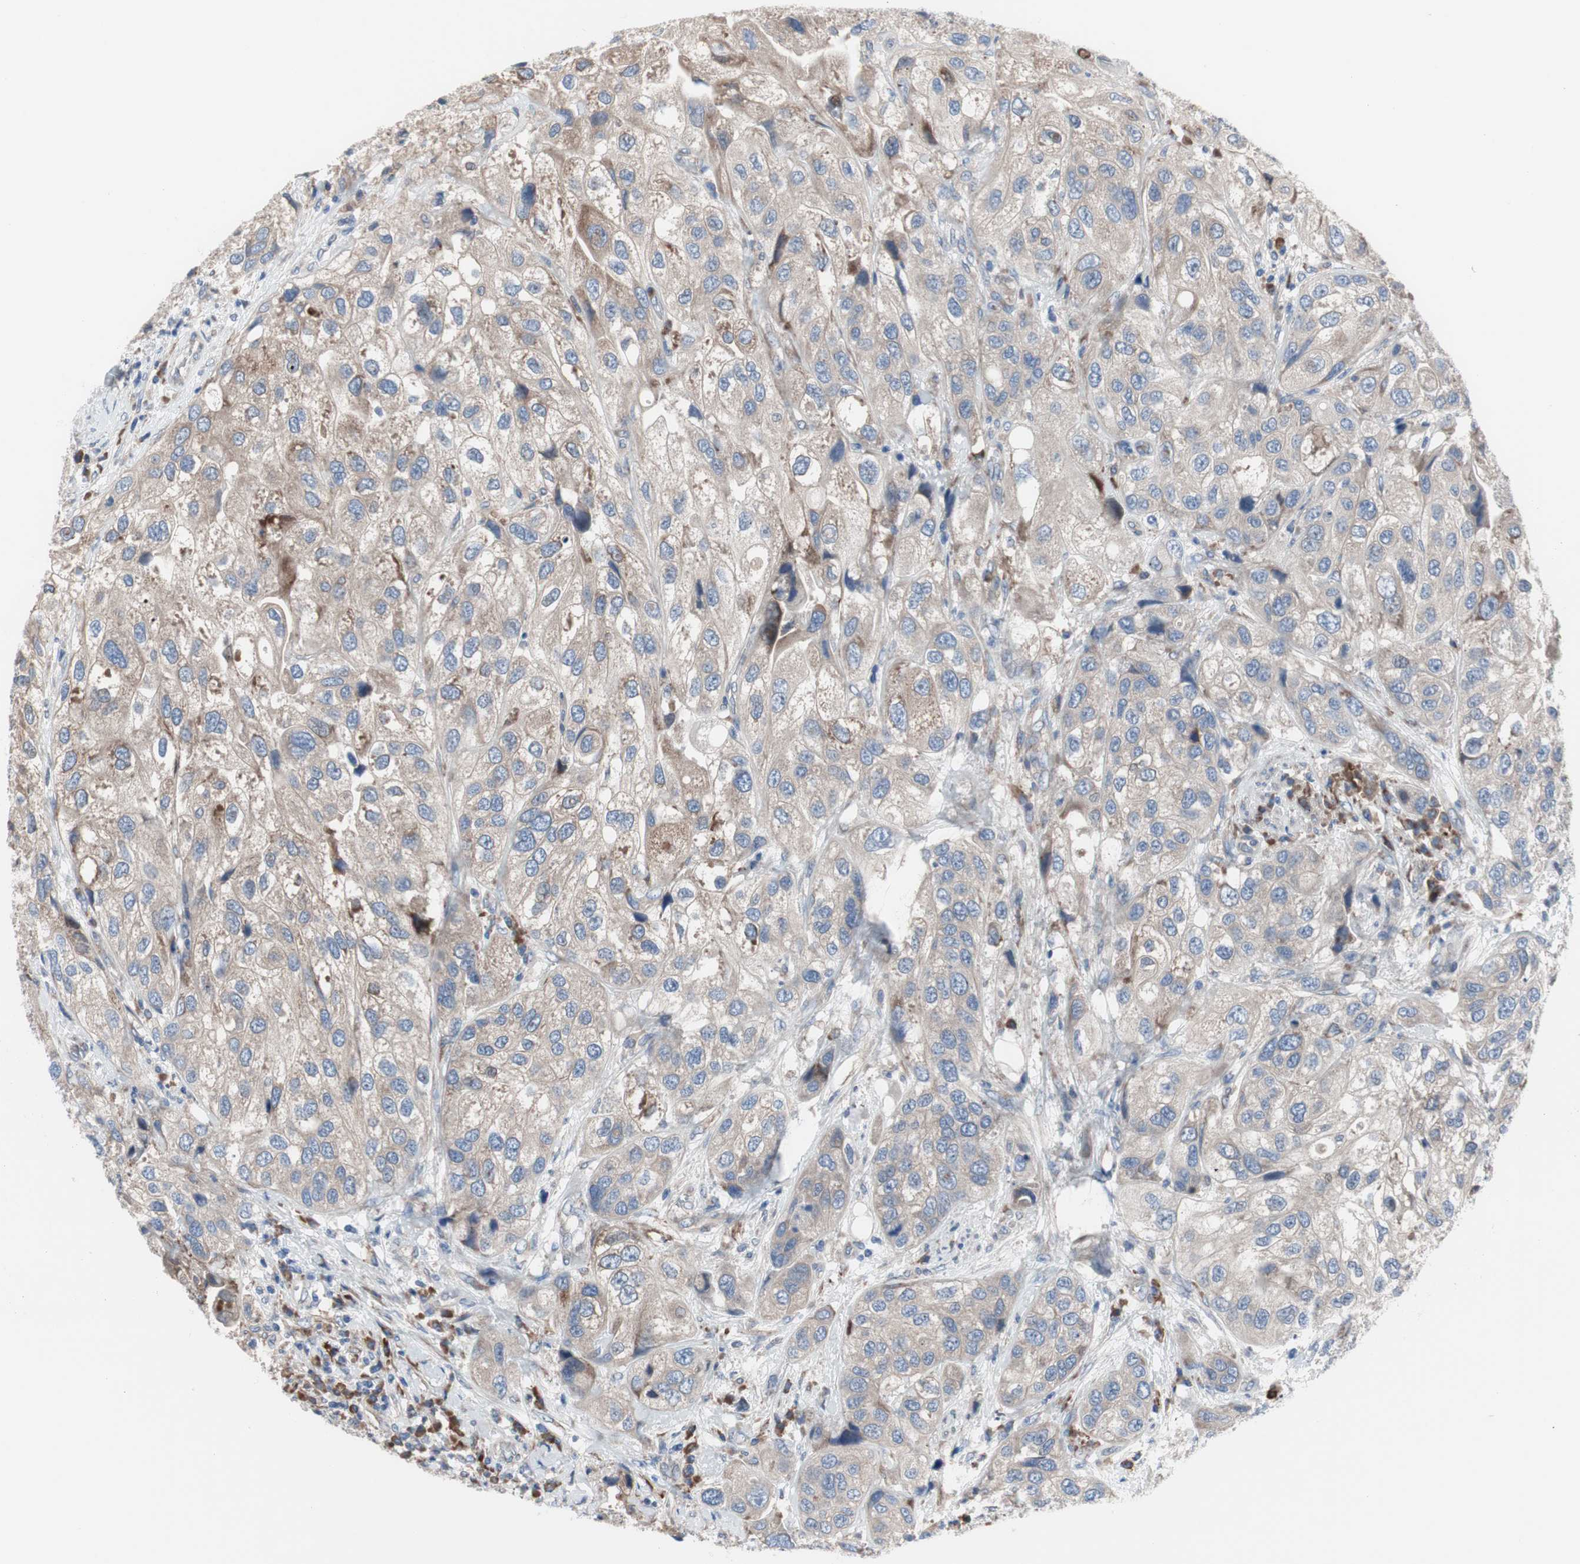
{"staining": {"intensity": "weak", "quantity": ">75%", "location": "cytoplasmic/membranous"}, "tissue": "urothelial cancer", "cell_type": "Tumor cells", "image_type": "cancer", "snomed": [{"axis": "morphology", "description": "Urothelial carcinoma, High grade"}, {"axis": "topography", "description": "Urinary bladder"}], "caption": "The immunohistochemical stain highlights weak cytoplasmic/membranous expression in tumor cells of urothelial cancer tissue. The staining was performed using DAB, with brown indicating positive protein expression. Nuclei are stained blue with hematoxylin.", "gene": "KANSL1", "patient": {"sex": "female", "age": 64}}